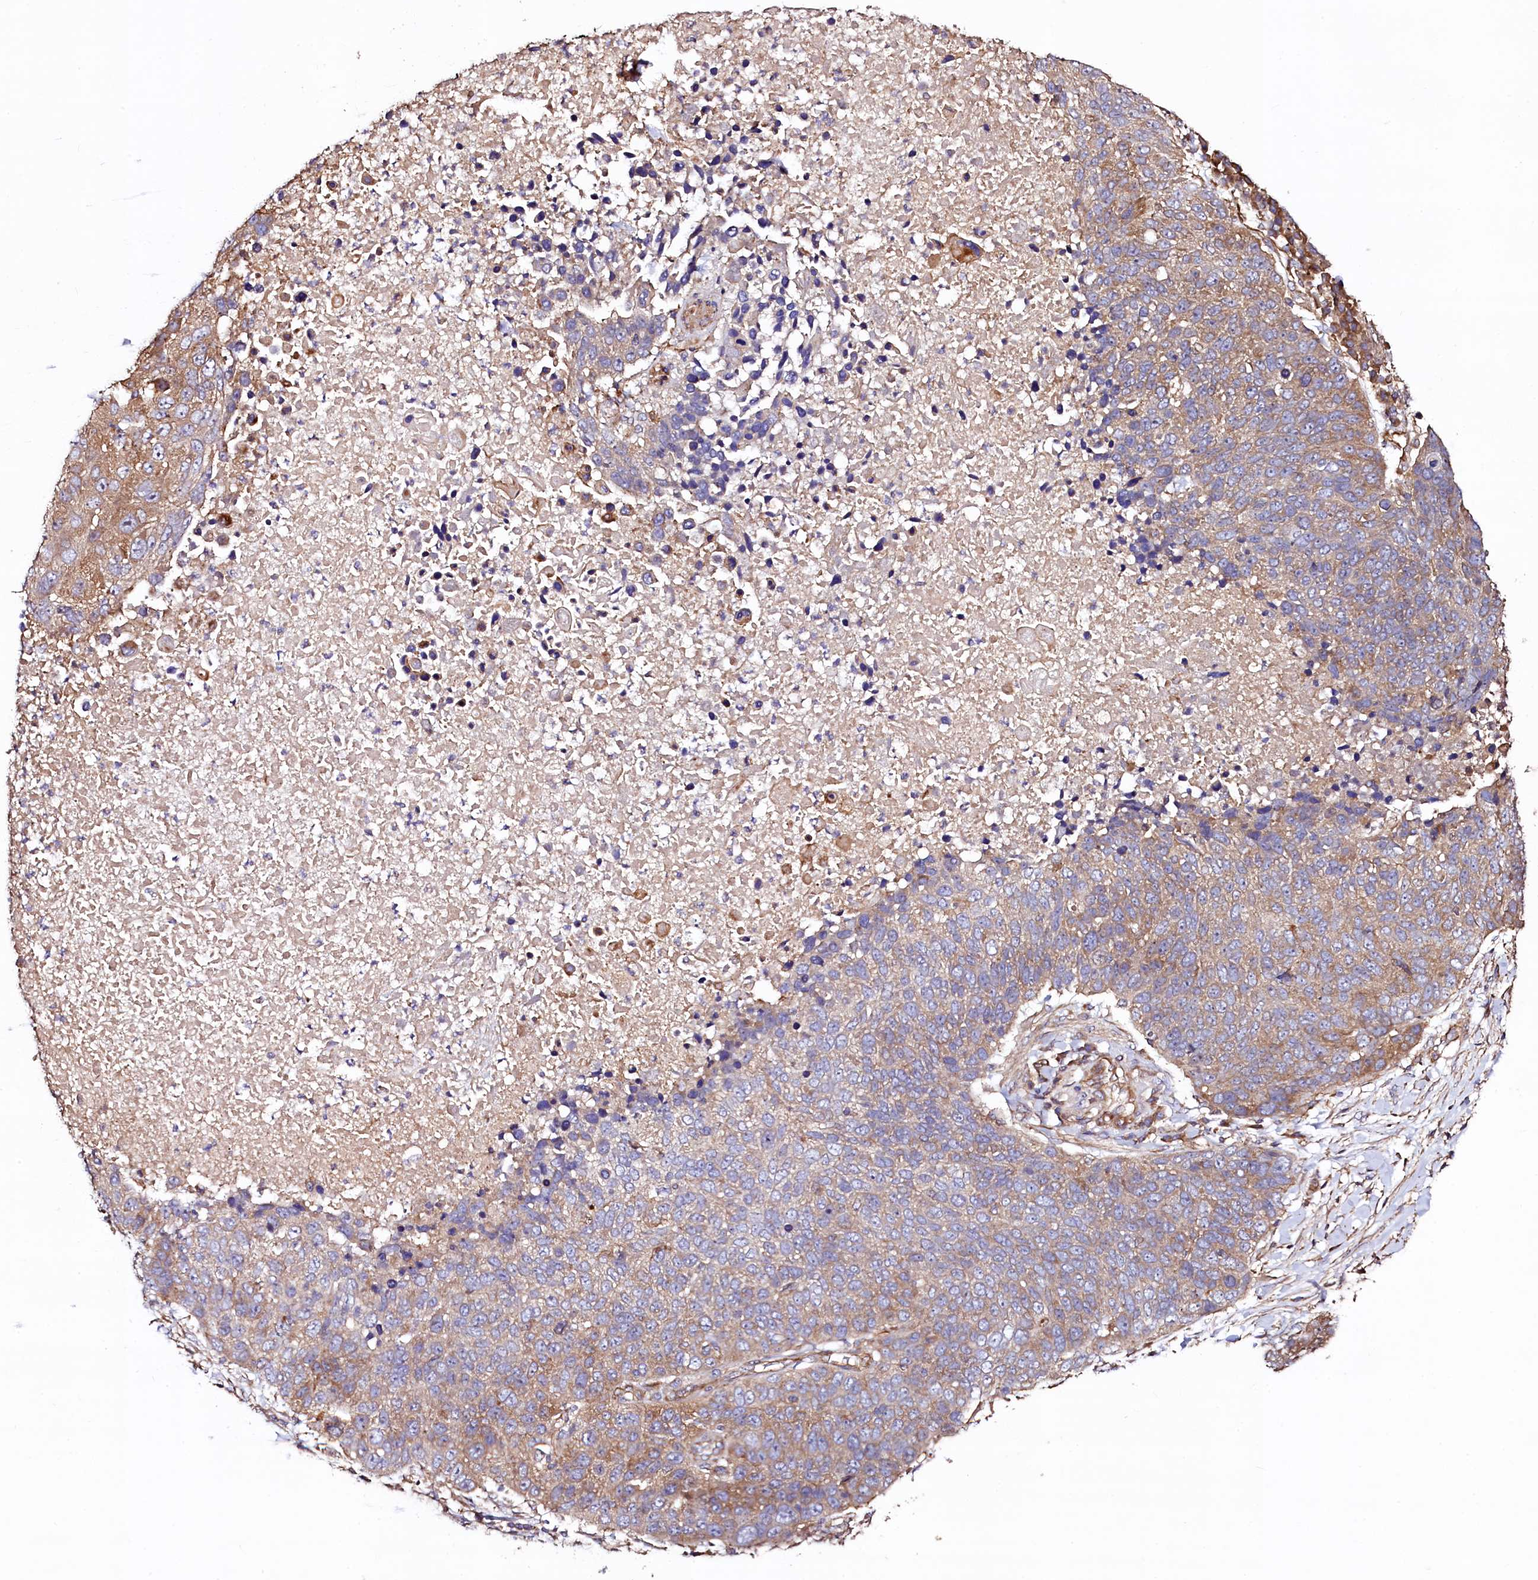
{"staining": {"intensity": "moderate", "quantity": "25%-75%", "location": "cytoplasmic/membranous"}, "tissue": "lung cancer", "cell_type": "Tumor cells", "image_type": "cancer", "snomed": [{"axis": "morphology", "description": "Normal tissue, NOS"}, {"axis": "morphology", "description": "Squamous cell carcinoma, NOS"}, {"axis": "topography", "description": "Lymph node"}, {"axis": "topography", "description": "Lung"}], "caption": "This is an image of immunohistochemistry (IHC) staining of squamous cell carcinoma (lung), which shows moderate staining in the cytoplasmic/membranous of tumor cells.", "gene": "KLHDC4", "patient": {"sex": "male", "age": 66}}